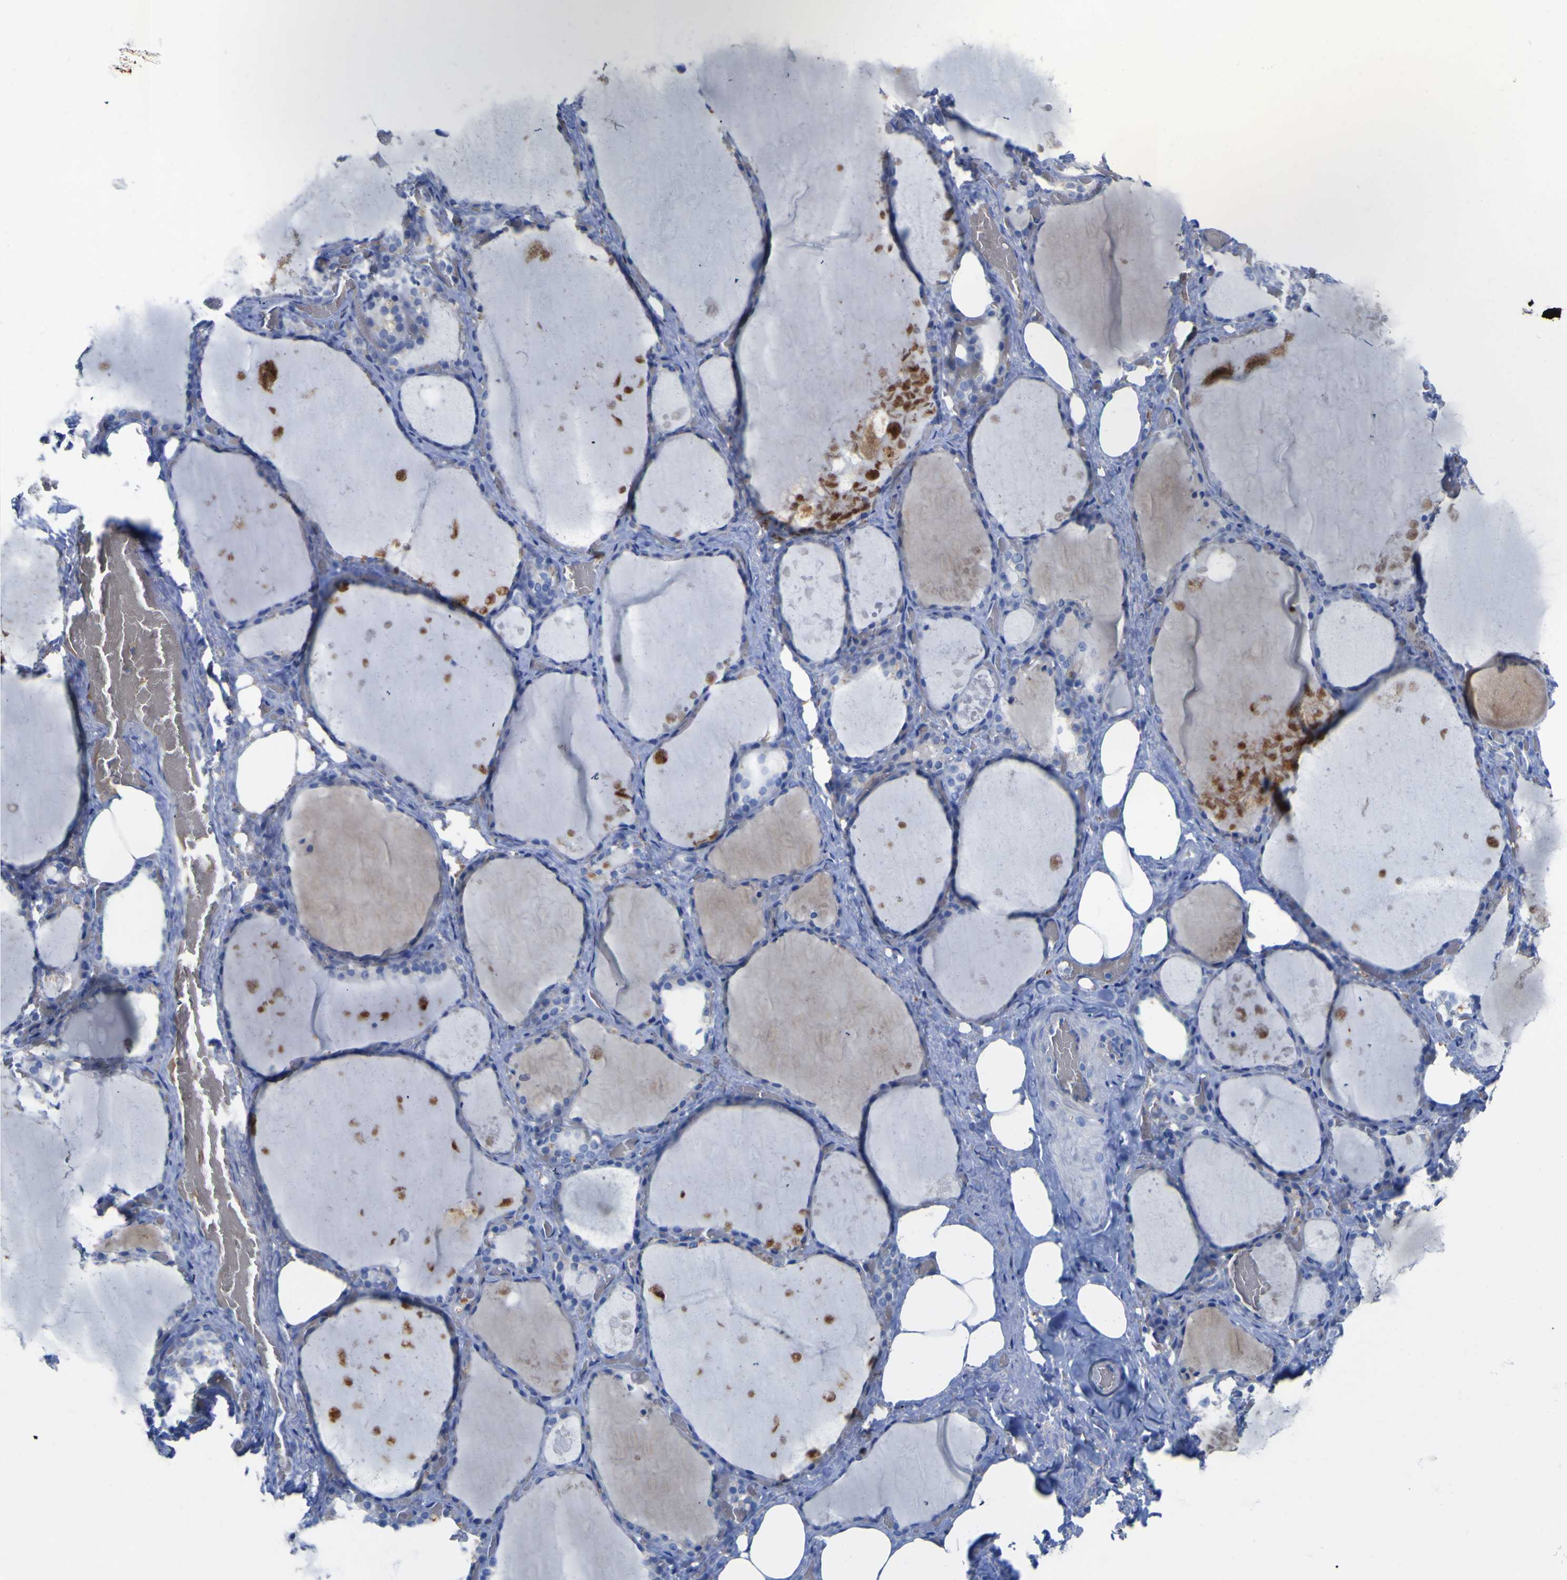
{"staining": {"intensity": "negative", "quantity": "none", "location": "none"}, "tissue": "thyroid gland", "cell_type": "Glandular cells", "image_type": "normal", "snomed": [{"axis": "morphology", "description": "Normal tissue, NOS"}, {"axis": "topography", "description": "Thyroid gland"}], "caption": "This is a image of immunohistochemistry staining of benign thyroid gland, which shows no staining in glandular cells. (Brightfield microscopy of DAB IHC at high magnification).", "gene": "GCM1", "patient": {"sex": "male", "age": 61}}